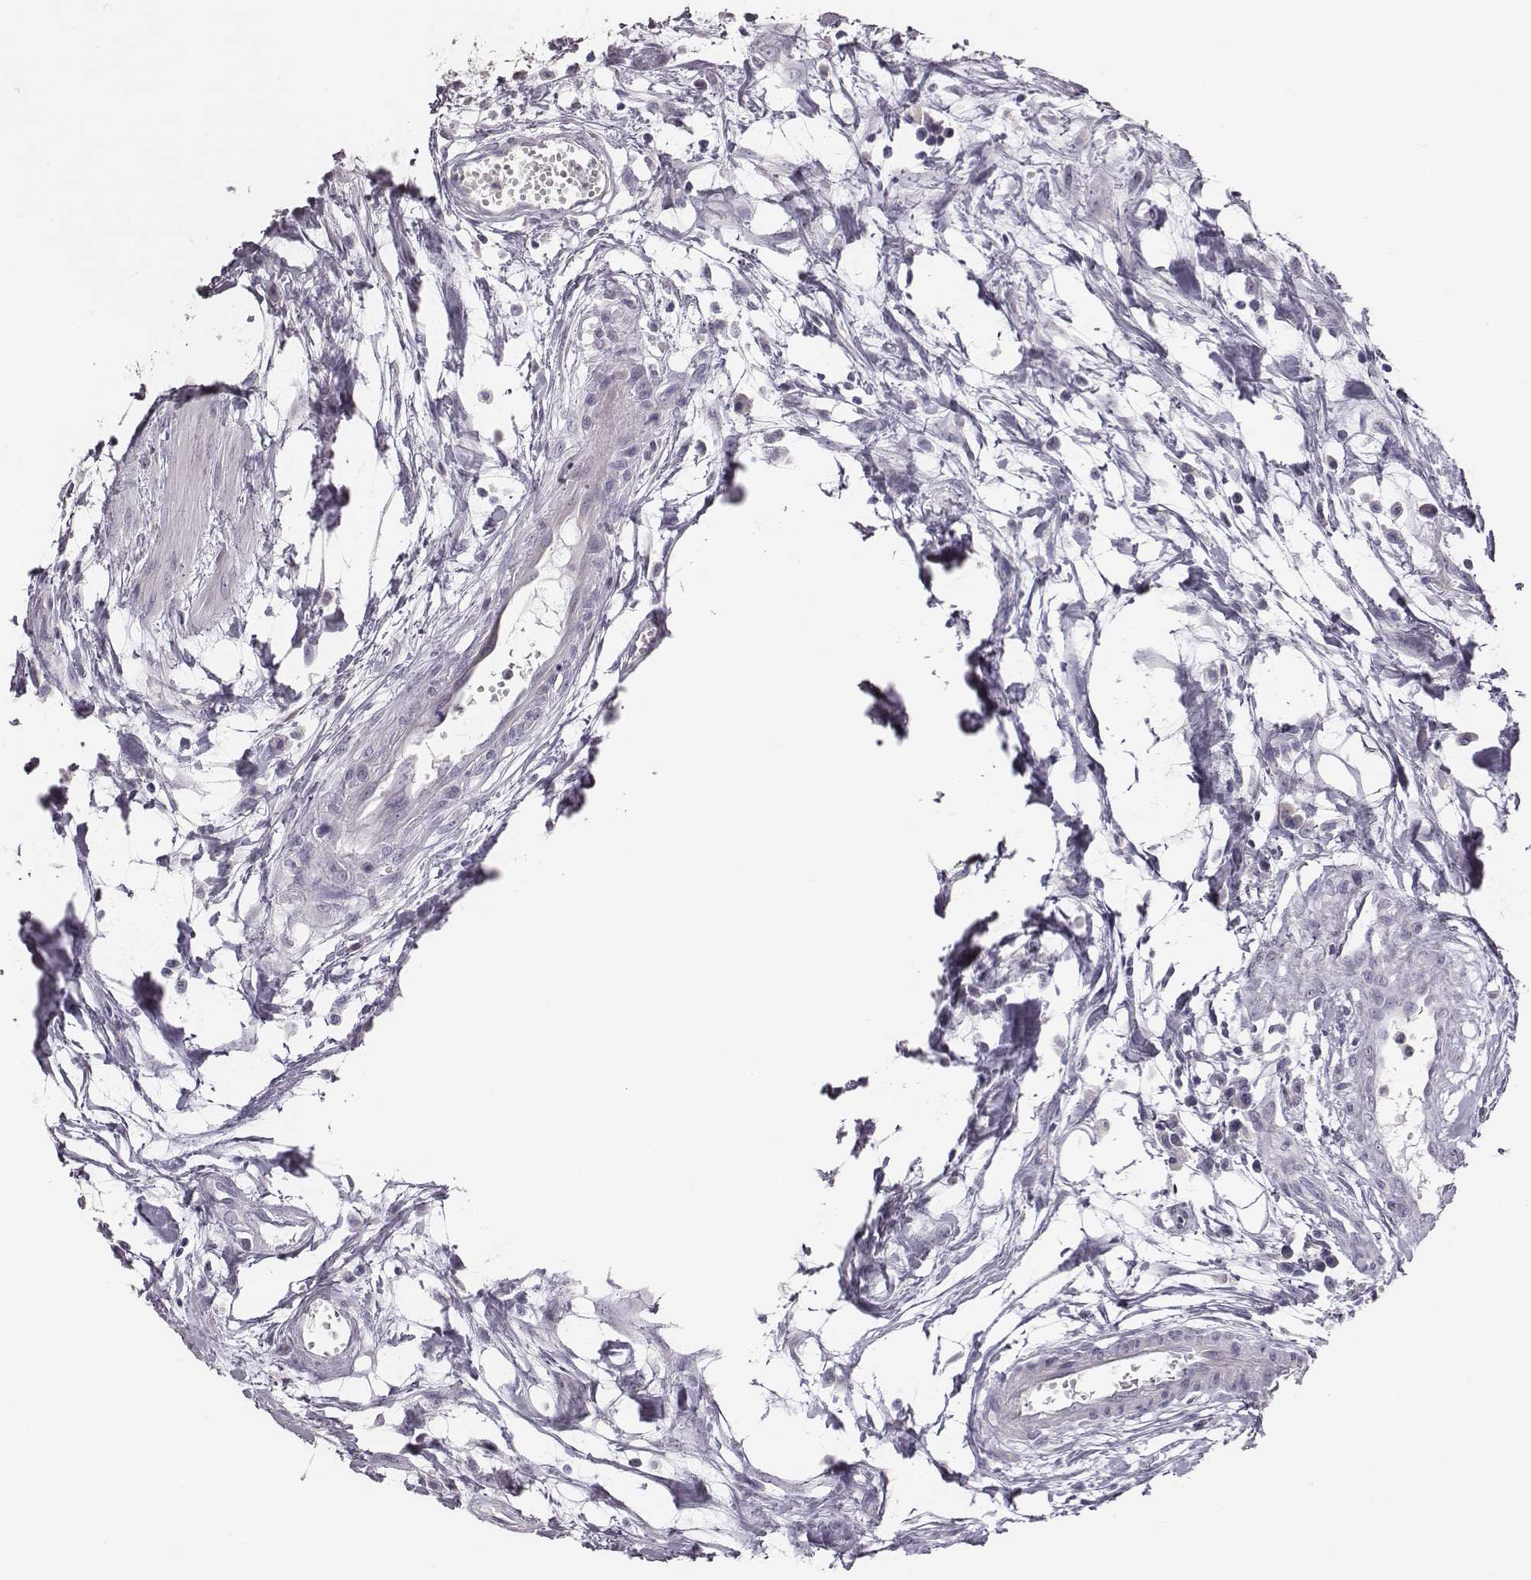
{"staining": {"intensity": "negative", "quantity": "none", "location": "none"}, "tissue": "testis cancer", "cell_type": "Tumor cells", "image_type": "cancer", "snomed": [{"axis": "morphology", "description": "Carcinoma, Embryonal, NOS"}, {"axis": "morphology", "description": "Teratoma, malignant, NOS"}, {"axis": "topography", "description": "Testis"}], "caption": "Immunohistochemical staining of testis cancer shows no significant staining in tumor cells.", "gene": "GUCA1A", "patient": {"sex": "male", "age": 44}}